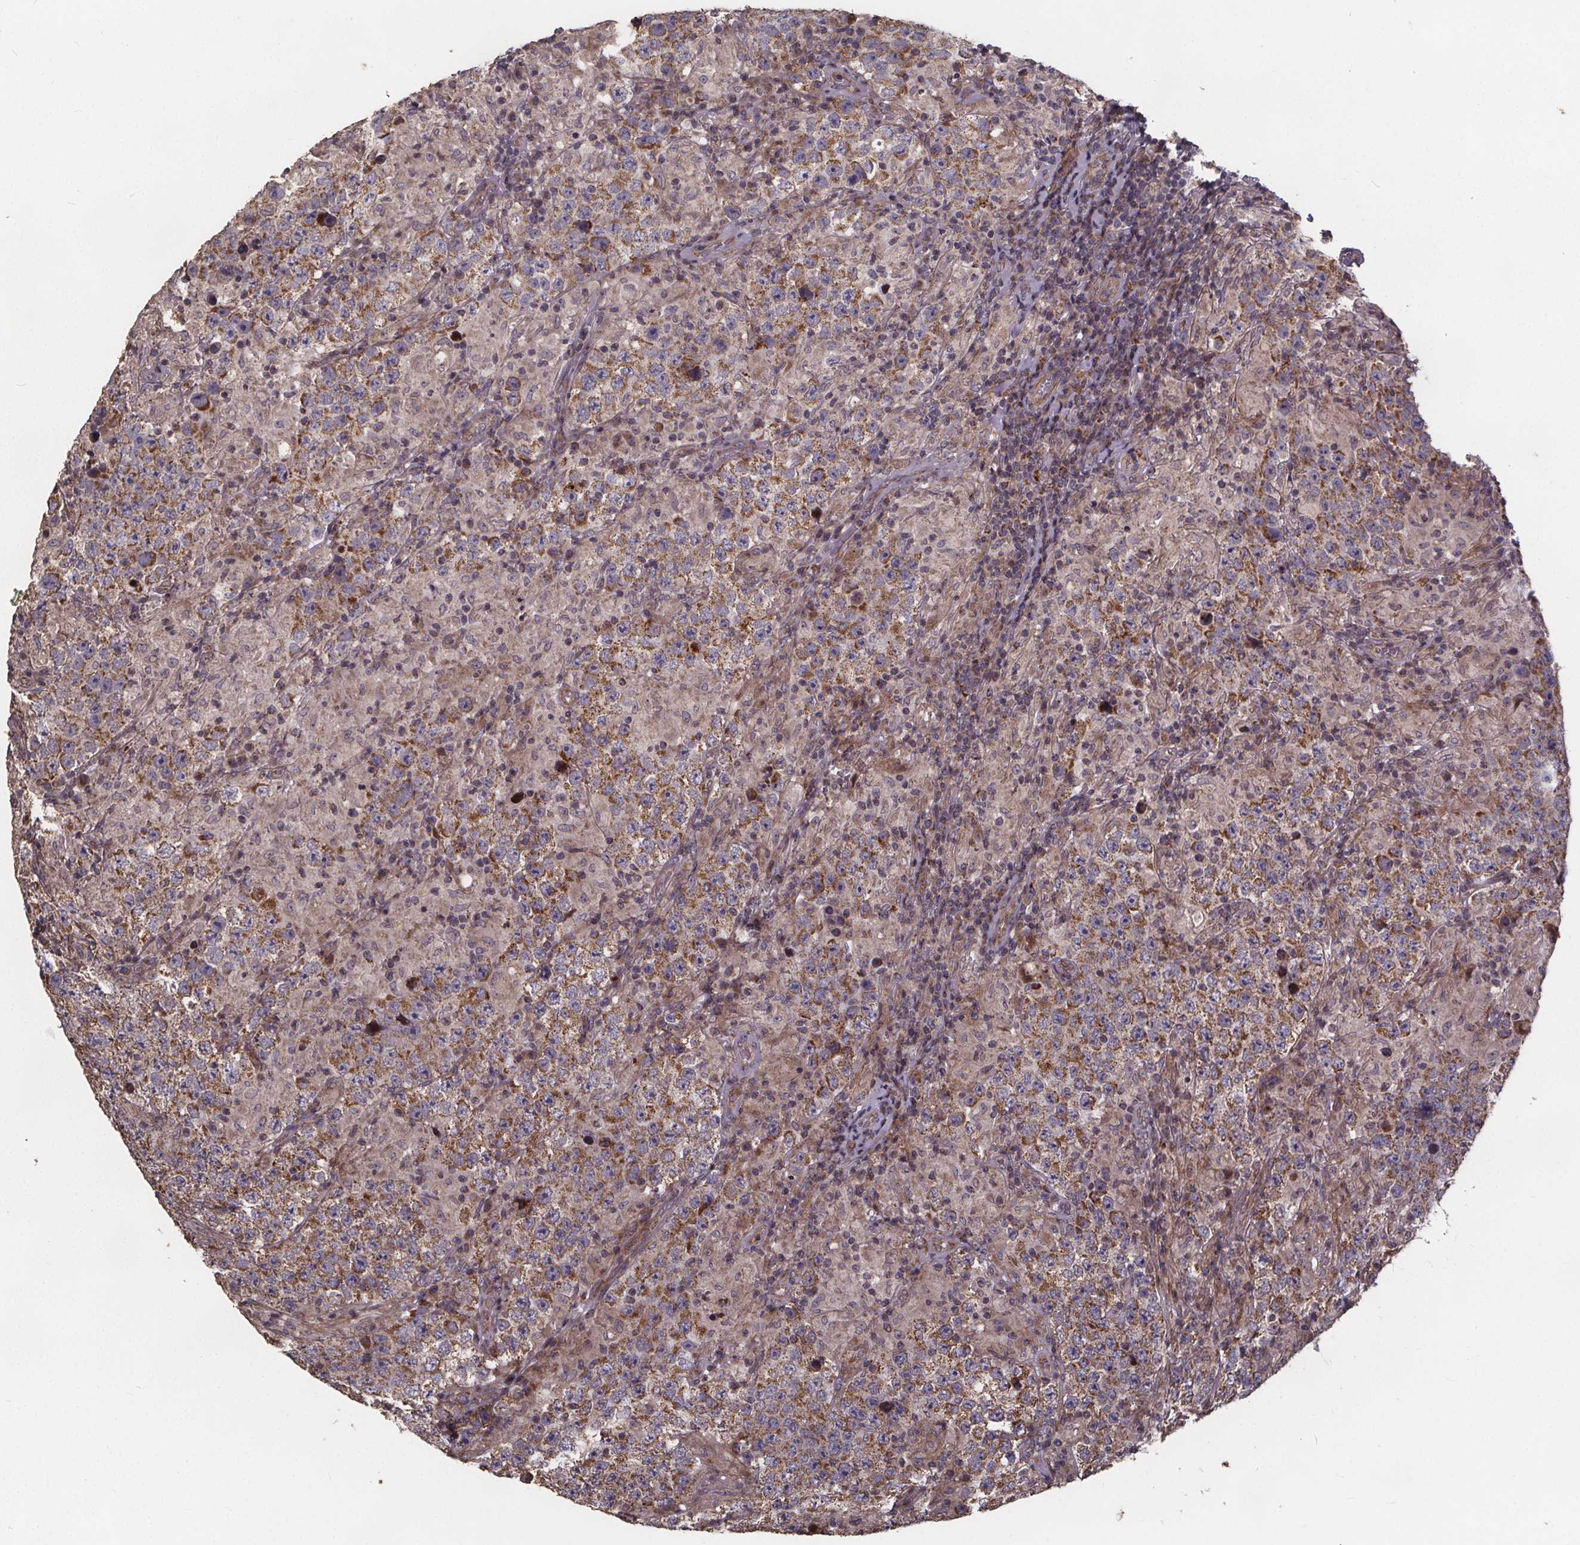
{"staining": {"intensity": "moderate", "quantity": "25%-75%", "location": "cytoplasmic/membranous"}, "tissue": "testis cancer", "cell_type": "Tumor cells", "image_type": "cancer", "snomed": [{"axis": "morphology", "description": "Seminoma, NOS"}, {"axis": "morphology", "description": "Carcinoma, Embryonal, NOS"}, {"axis": "topography", "description": "Testis"}], "caption": "Testis seminoma stained with a brown dye exhibits moderate cytoplasmic/membranous positive staining in approximately 25%-75% of tumor cells.", "gene": "YME1L1", "patient": {"sex": "male", "age": 41}}